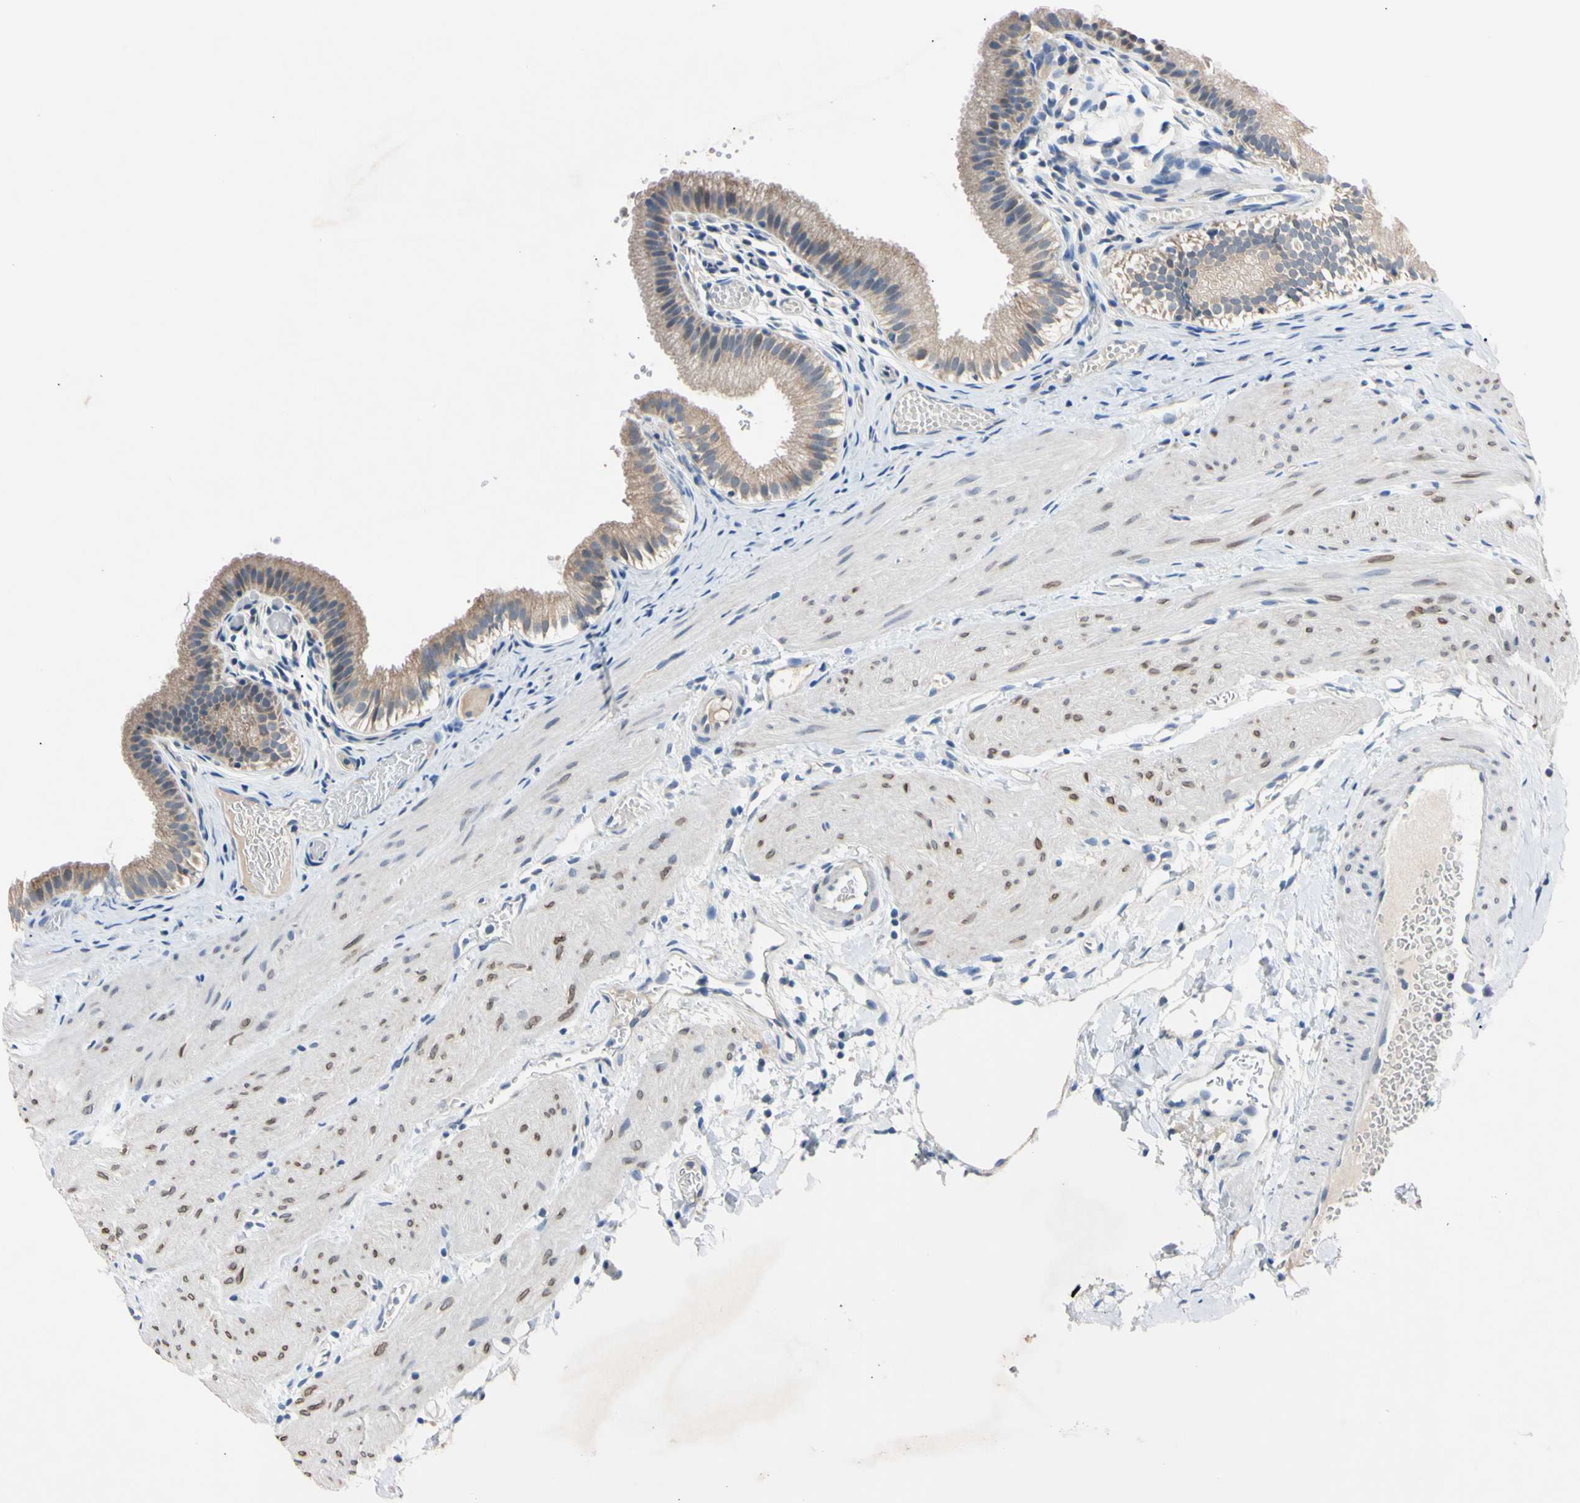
{"staining": {"intensity": "moderate", "quantity": ">75%", "location": "cytoplasmic/membranous"}, "tissue": "gallbladder", "cell_type": "Glandular cells", "image_type": "normal", "snomed": [{"axis": "morphology", "description": "Normal tissue, NOS"}, {"axis": "topography", "description": "Gallbladder"}], "caption": "Immunohistochemistry staining of normal gallbladder, which reveals medium levels of moderate cytoplasmic/membranous expression in about >75% of glandular cells indicating moderate cytoplasmic/membranous protein positivity. The staining was performed using DAB (3,3'-diaminobenzidine) (brown) for protein detection and nuclei were counterstained in hematoxylin (blue).", "gene": "PNKD", "patient": {"sex": "female", "age": 26}}